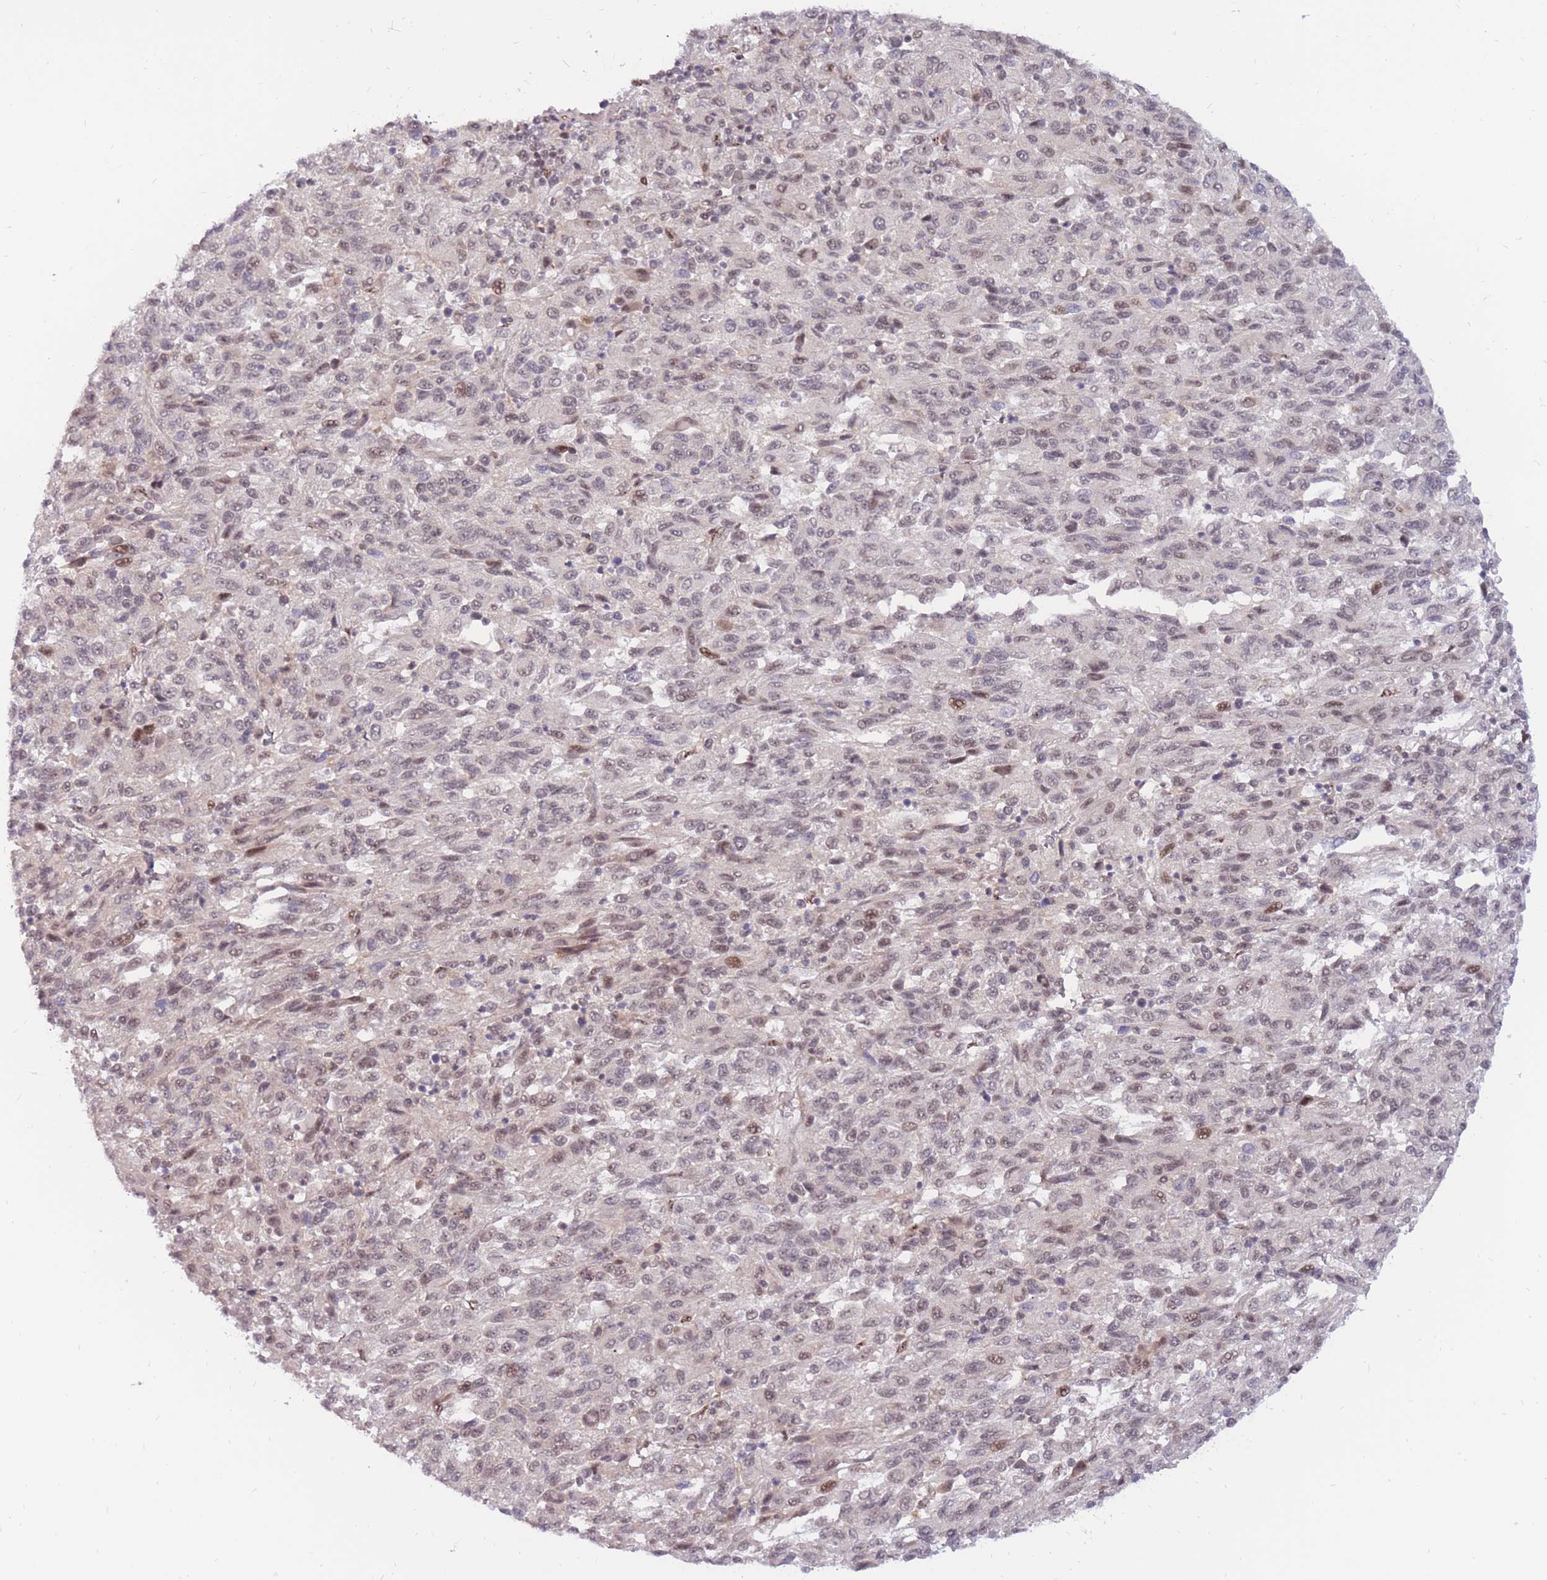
{"staining": {"intensity": "moderate", "quantity": ">75%", "location": "nuclear"}, "tissue": "melanoma", "cell_type": "Tumor cells", "image_type": "cancer", "snomed": [{"axis": "morphology", "description": "Malignant melanoma, Metastatic site"}, {"axis": "topography", "description": "Lung"}], "caption": "IHC image of human melanoma stained for a protein (brown), which displays medium levels of moderate nuclear expression in approximately >75% of tumor cells.", "gene": "ERICH6B", "patient": {"sex": "male", "age": 64}}